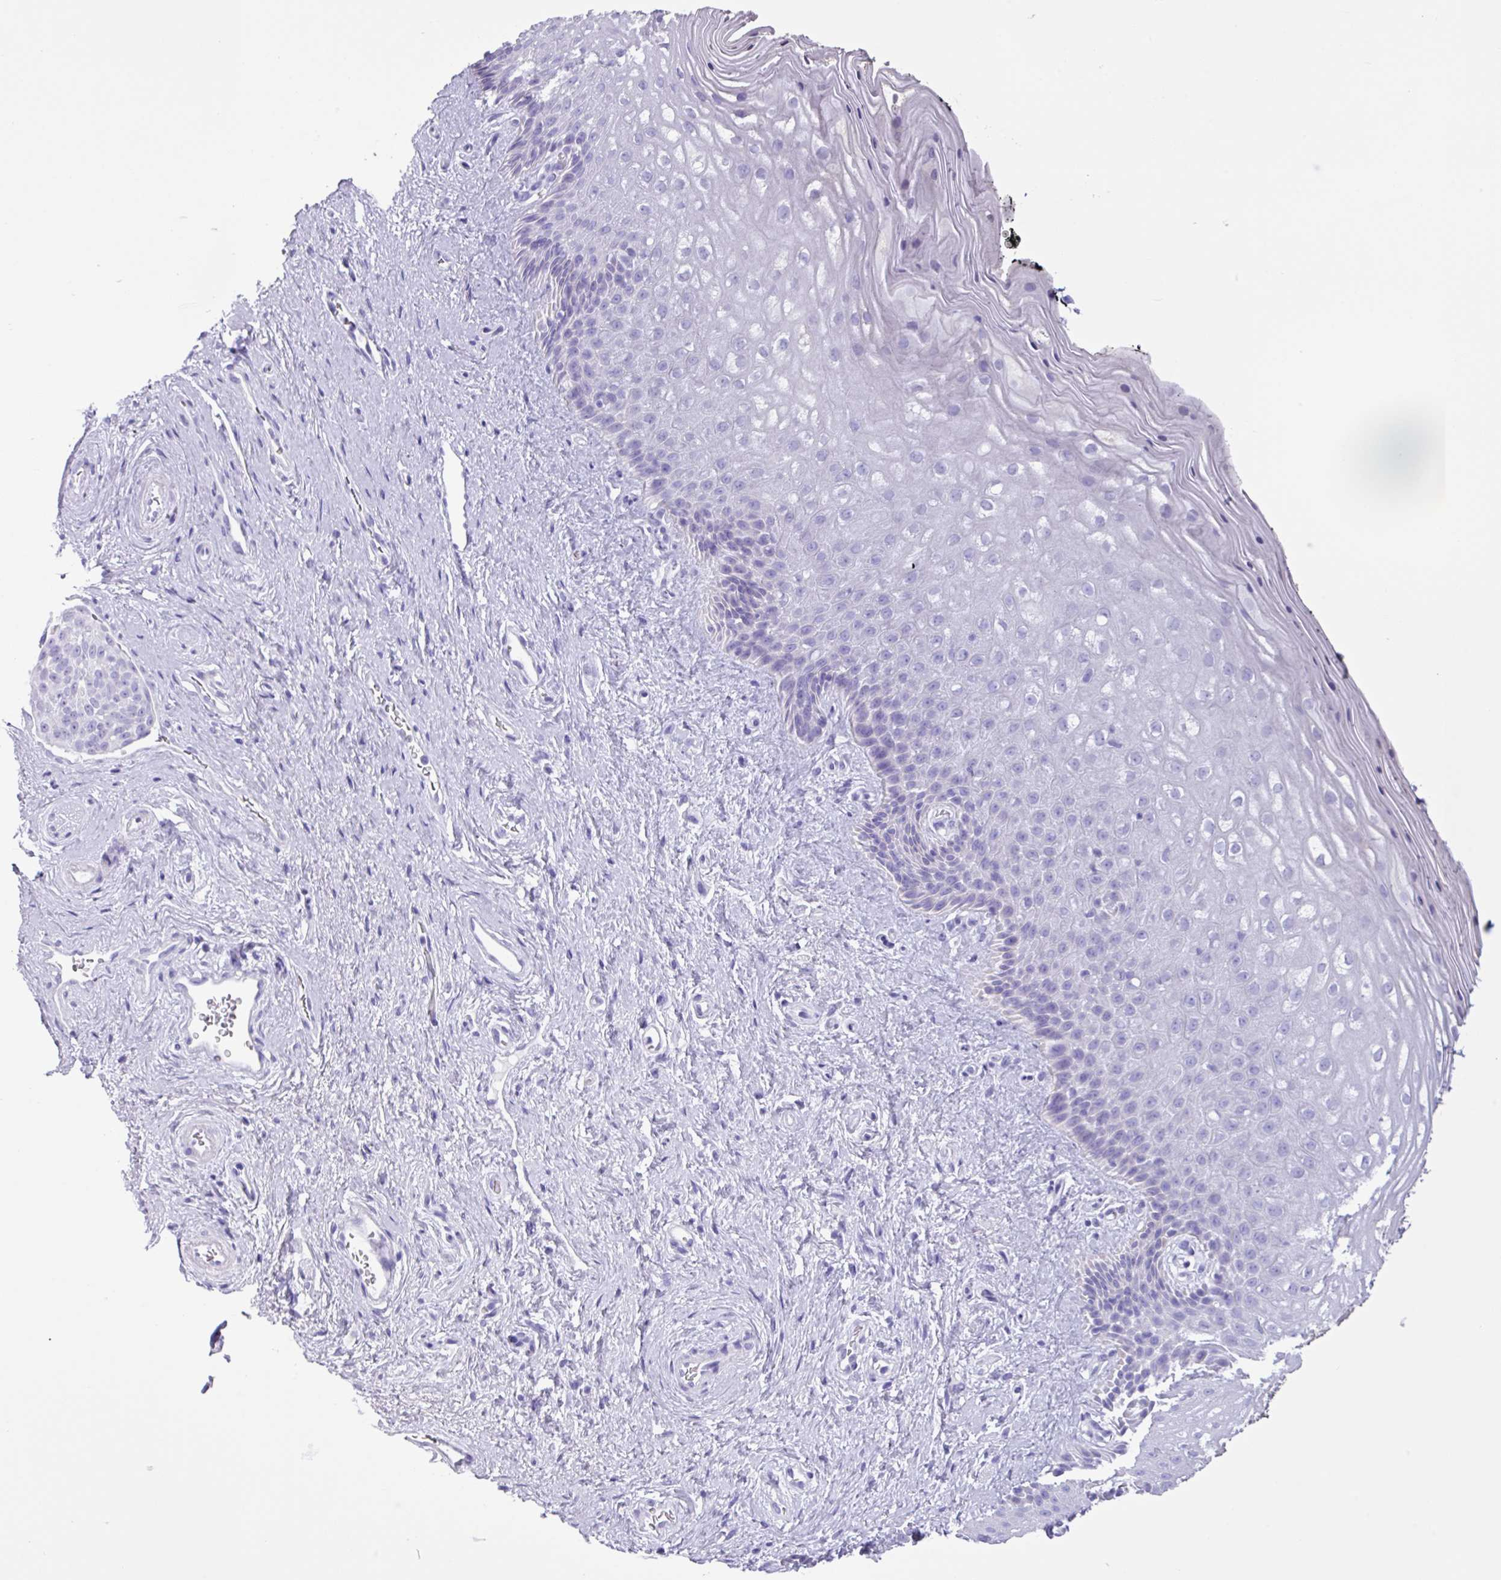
{"staining": {"intensity": "negative", "quantity": "none", "location": "none"}, "tissue": "vagina", "cell_type": "Squamous epithelial cells", "image_type": "normal", "snomed": [{"axis": "morphology", "description": "Normal tissue, NOS"}, {"axis": "topography", "description": "Vagina"}], "caption": "High magnification brightfield microscopy of unremarkable vagina stained with DAB (3,3'-diaminobenzidine) (brown) and counterstained with hematoxylin (blue): squamous epithelial cells show no significant positivity. (DAB immunohistochemistry, high magnification).", "gene": "AGO3", "patient": {"sex": "female", "age": 47}}